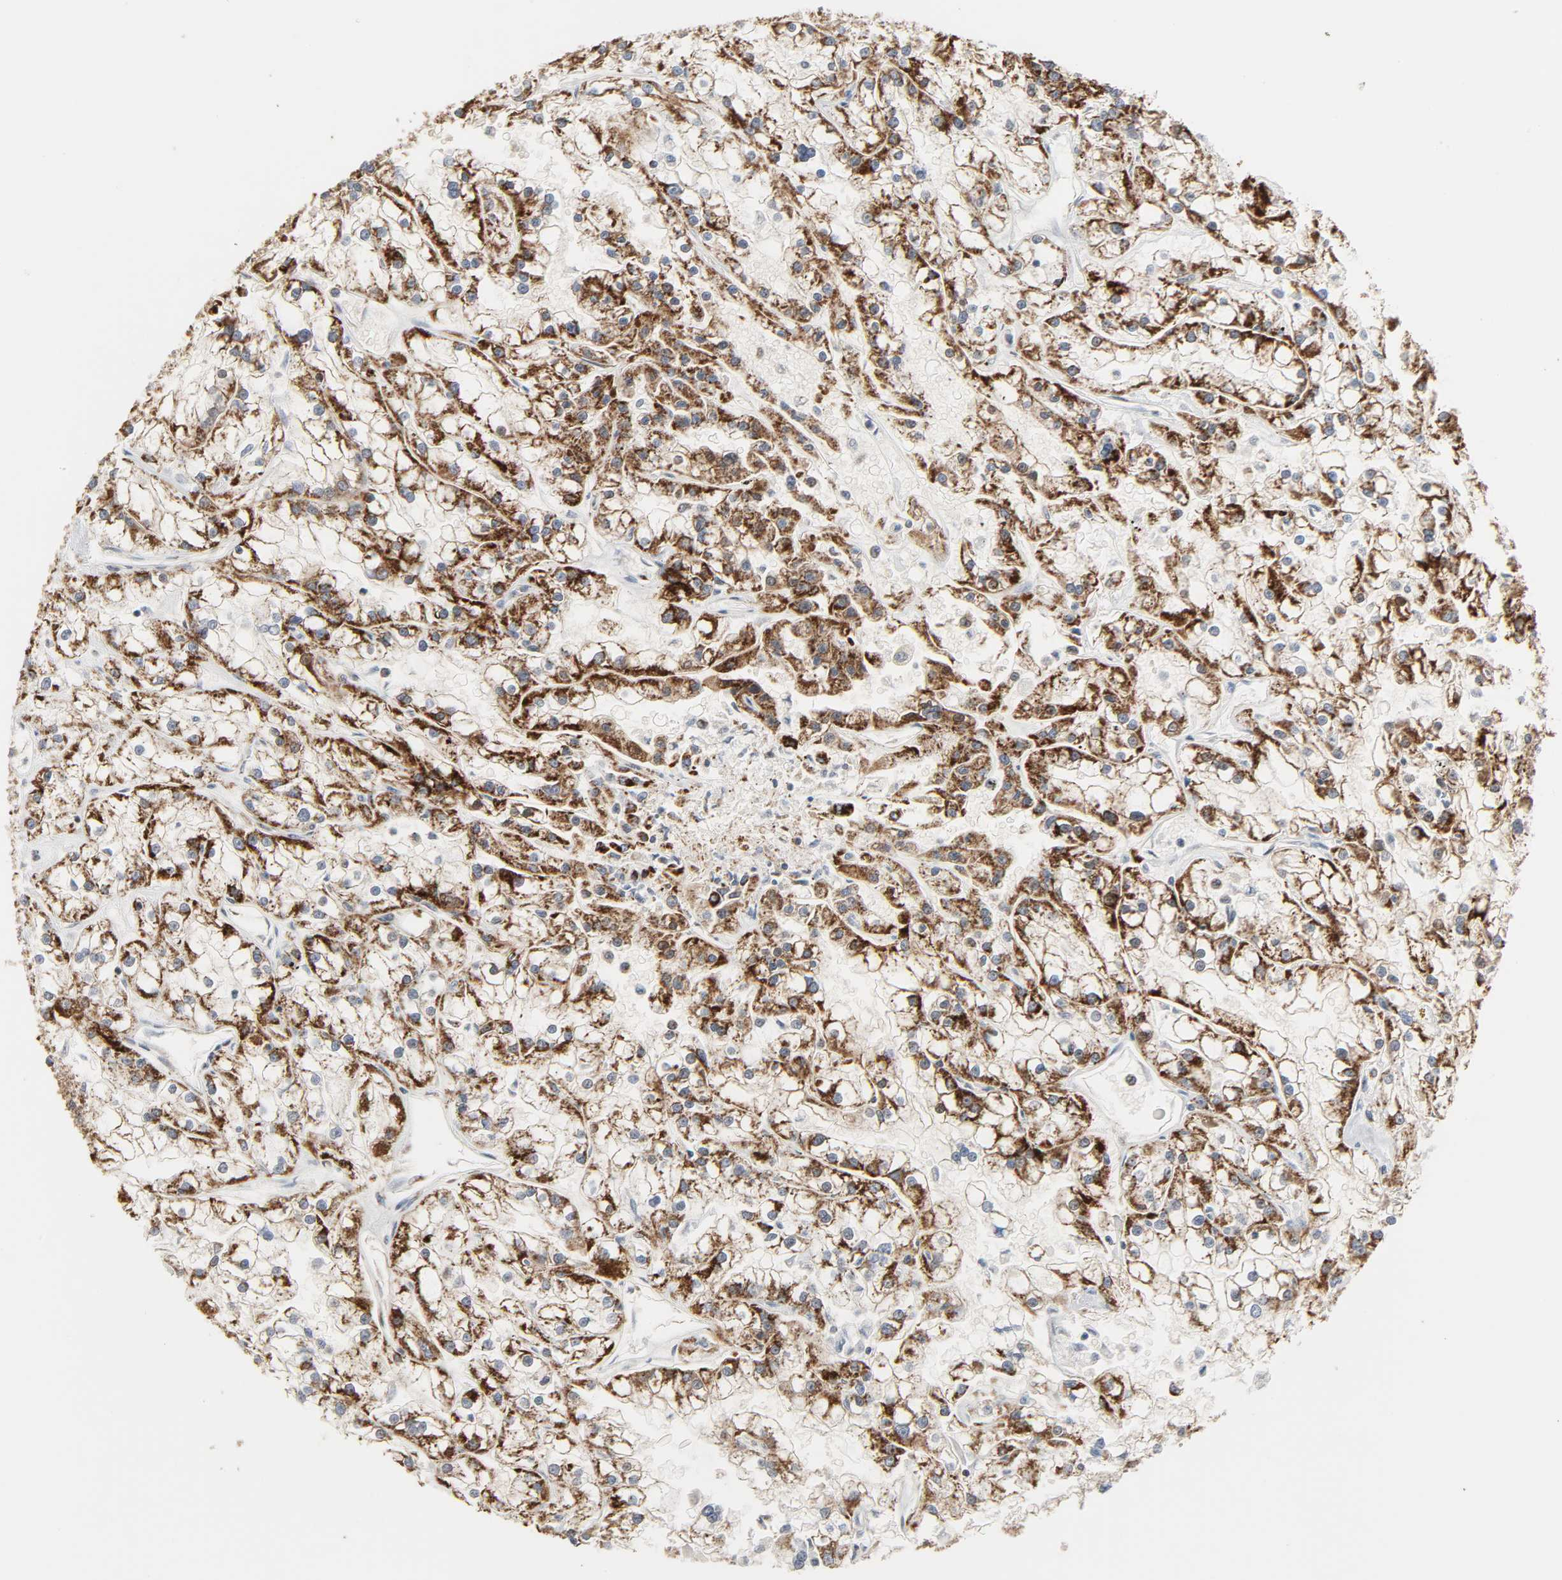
{"staining": {"intensity": "moderate", "quantity": ">75%", "location": "cytoplasmic/membranous"}, "tissue": "renal cancer", "cell_type": "Tumor cells", "image_type": "cancer", "snomed": [{"axis": "morphology", "description": "Adenocarcinoma, NOS"}, {"axis": "topography", "description": "Kidney"}], "caption": "The micrograph displays immunohistochemical staining of renal adenocarcinoma. There is moderate cytoplasmic/membranous staining is identified in approximately >75% of tumor cells. (DAB IHC with brightfield microscopy, high magnification).", "gene": "ACAT1", "patient": {"sex": "female", "age": 52}}